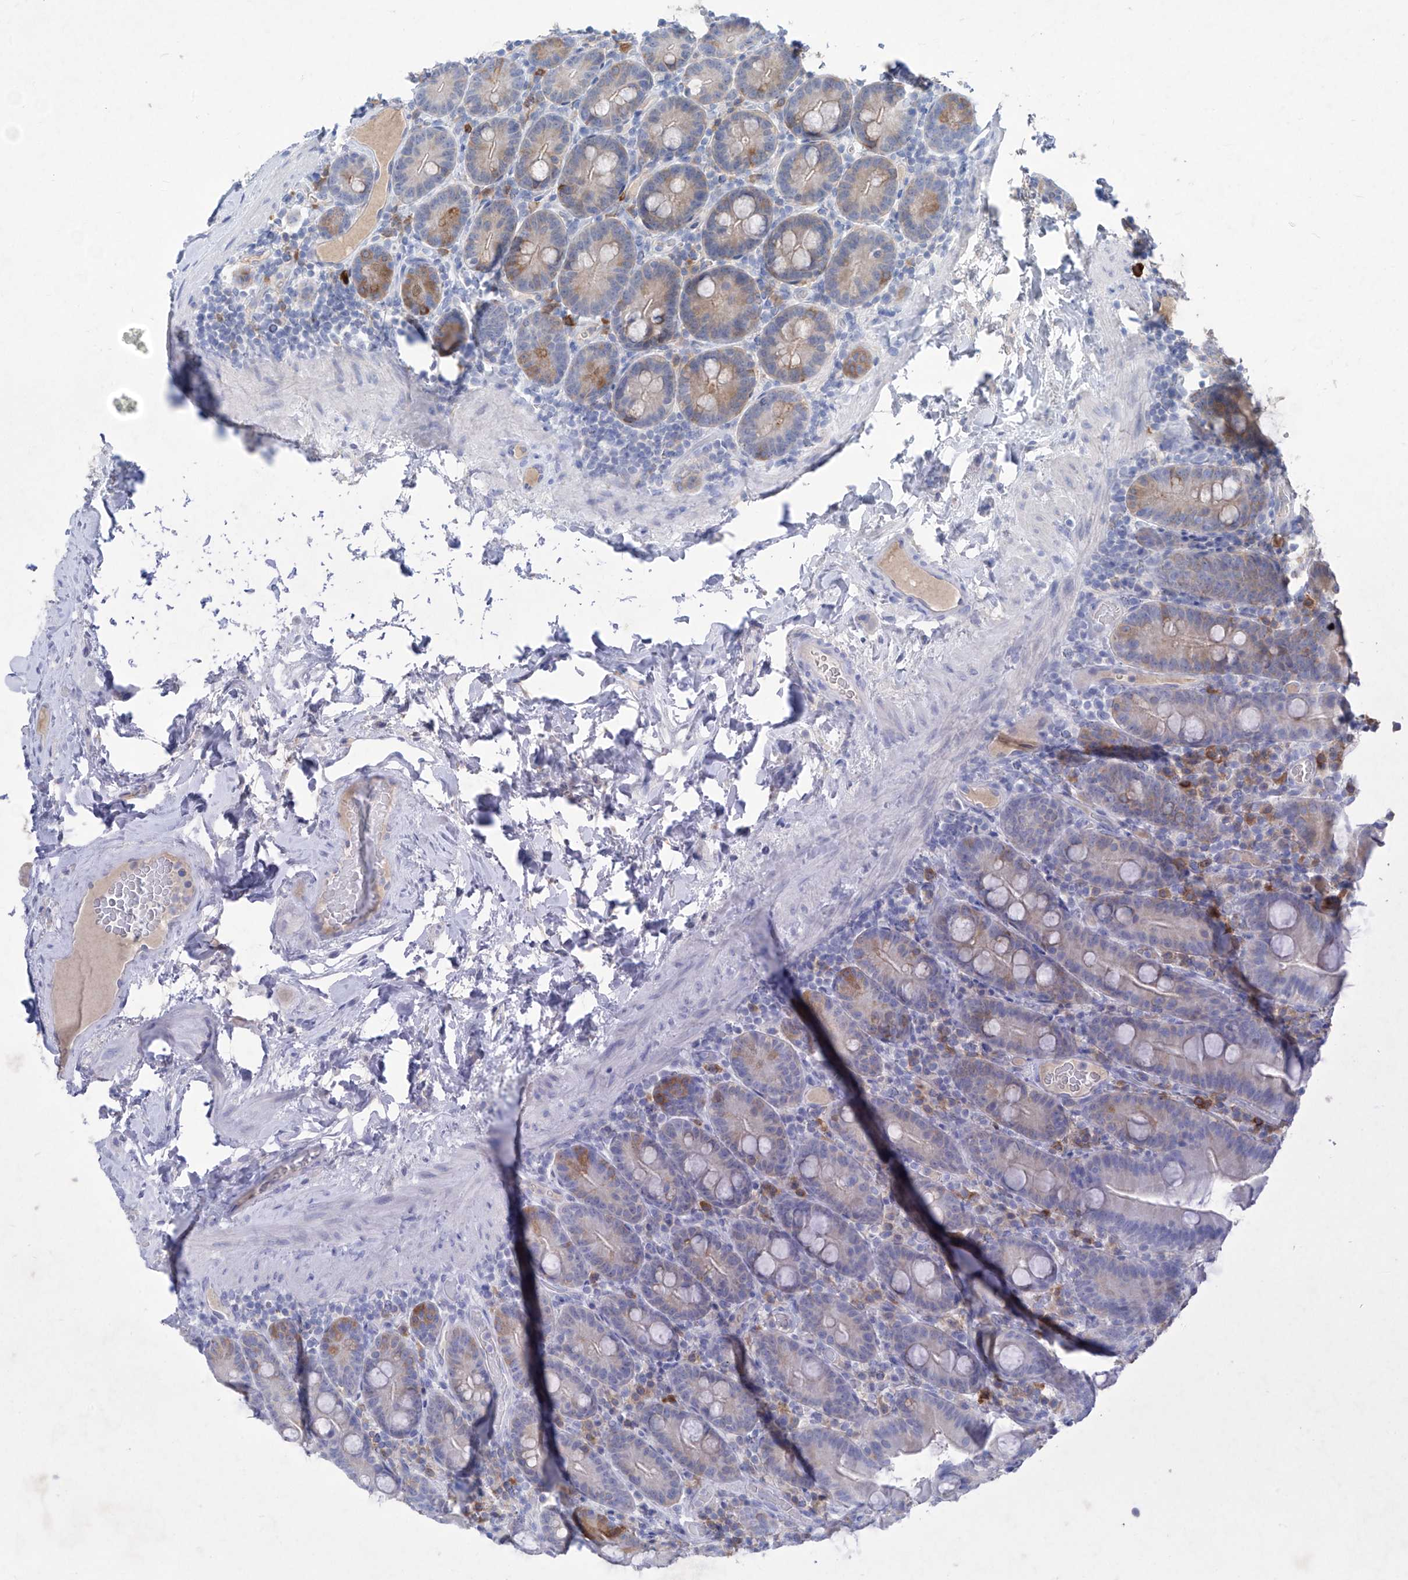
{"staining": {"intensity": "moderate", "quantity": "<25%", "location": "cytoplasmic/membranous"}, "tissue": "duodenum", "cell_type": "Glandular cells", "image_type": "normal", "snomed": [{"axis": "morphology", "description": "Normal tissue, NOS"}, {"axis": "topography", "description": "Duodenum"}], "caption": "Protein analysis of benign duodenum shows moderate cytoplasmic/membranous positivity in about <25% of glandular cells. (DAB (3,3'-diaminobenzidine) = brown stain, brightfield microscopy at high magnification).", "gene": "ASNS", "patient": {"sex": "male", "age": 55}}